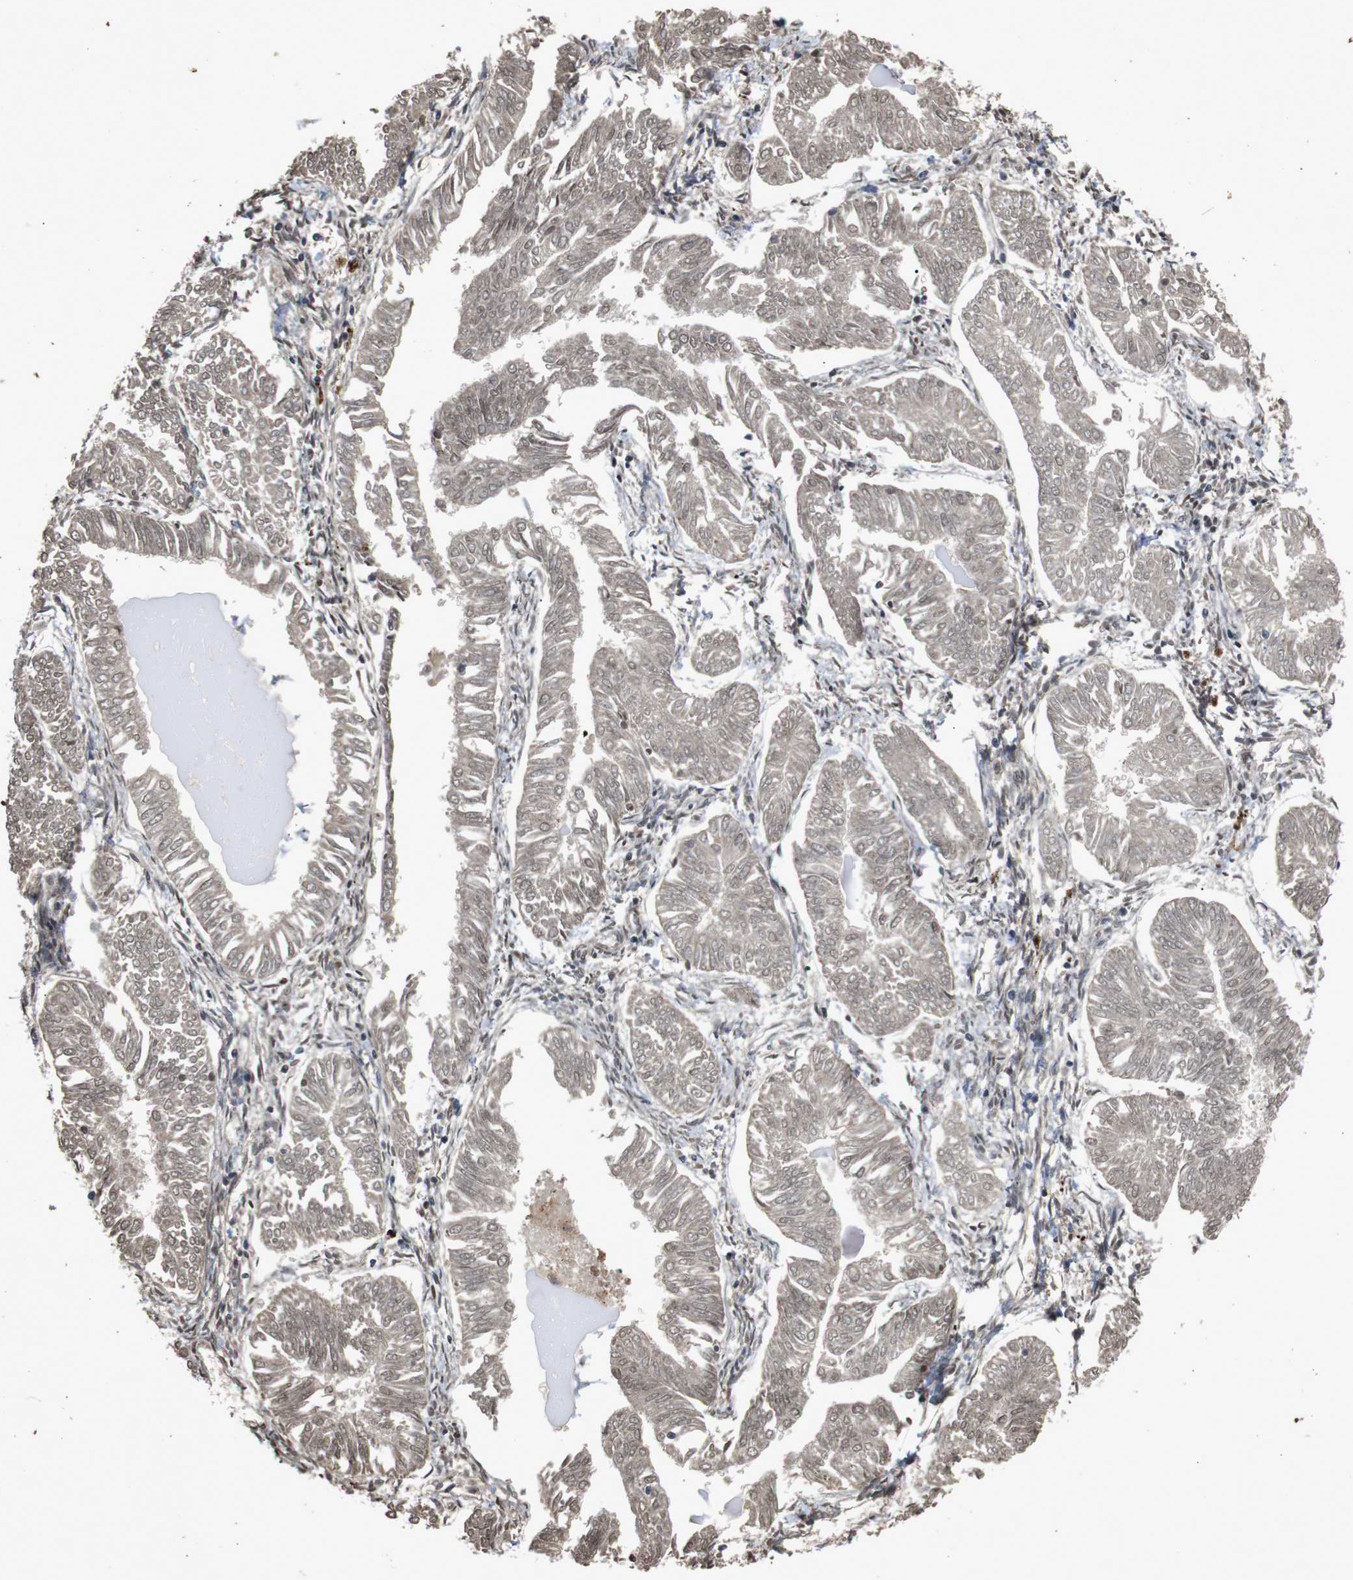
{"staining": {"intensity": "weak", "quantity": ">75%", "location": "cytoplasmic/membranous,nuclear"}, "tissue": "endometrial cancer", "cell_type": "Tumor cells", "image_type": "cancer", "snomed": [{"axis": "morphology", "description": "Adenocarcinoma, NOS"}, {"axis": "topography", "description": "Endometrium"}], "caption": "This image shows IHC staining of human adenocarcinoma (endometrial), with low weak cytoplasmic/membranous and nuclear staining in about >75% of tumor cells.", "gene": "PTPN1", "patient": {"sex": "female", "age": 53}}